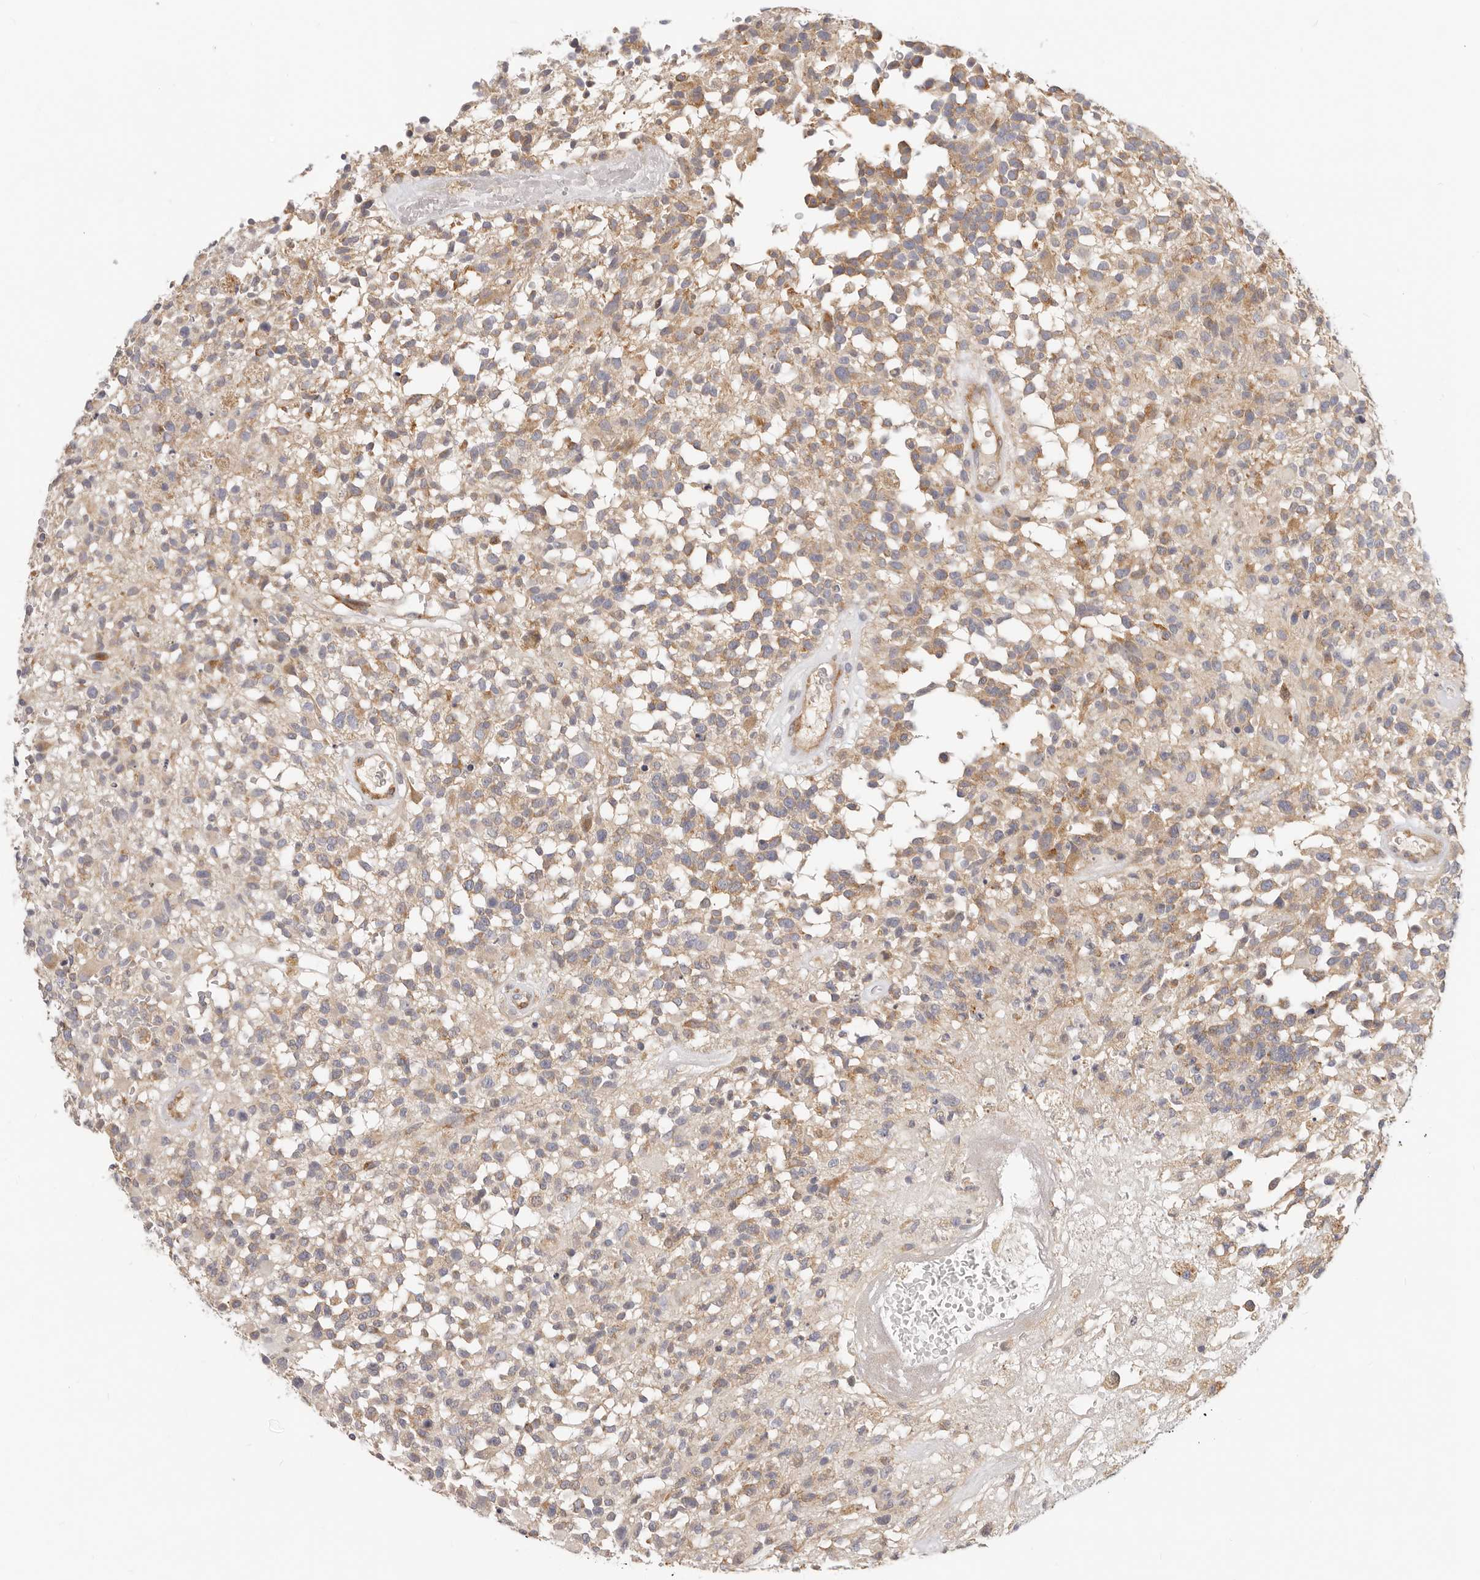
{"staining": {"intensity": "weak", "quantity": ">75%", "location": "cytoplasmic/membranous"}, "tissue": "glioma", "cell_type": "Tumor cells", "image_type": "cancer", "snomed": [{"axis": "morphology", "description": "Glioma, malignant, High grade"}, {"axis": "morphology", "description": "Glioblastoma, NOS"}, {"axis": "topography", "description": "Brain"}], "caption": "Immunohistochemistry (IHC) staining of glioma, which exhibits low levels of weak cytoplasmic/membranous expression in about >75% of tumor cells indicating weak cytoplasmic/membranous protein expression. The staining was performed using DAB (brown) for protein detection and nuclei were counterstained in hematoxylin (blue).", "gene": "TFB2M", "patient": {"sex": "male", "age": 60}}